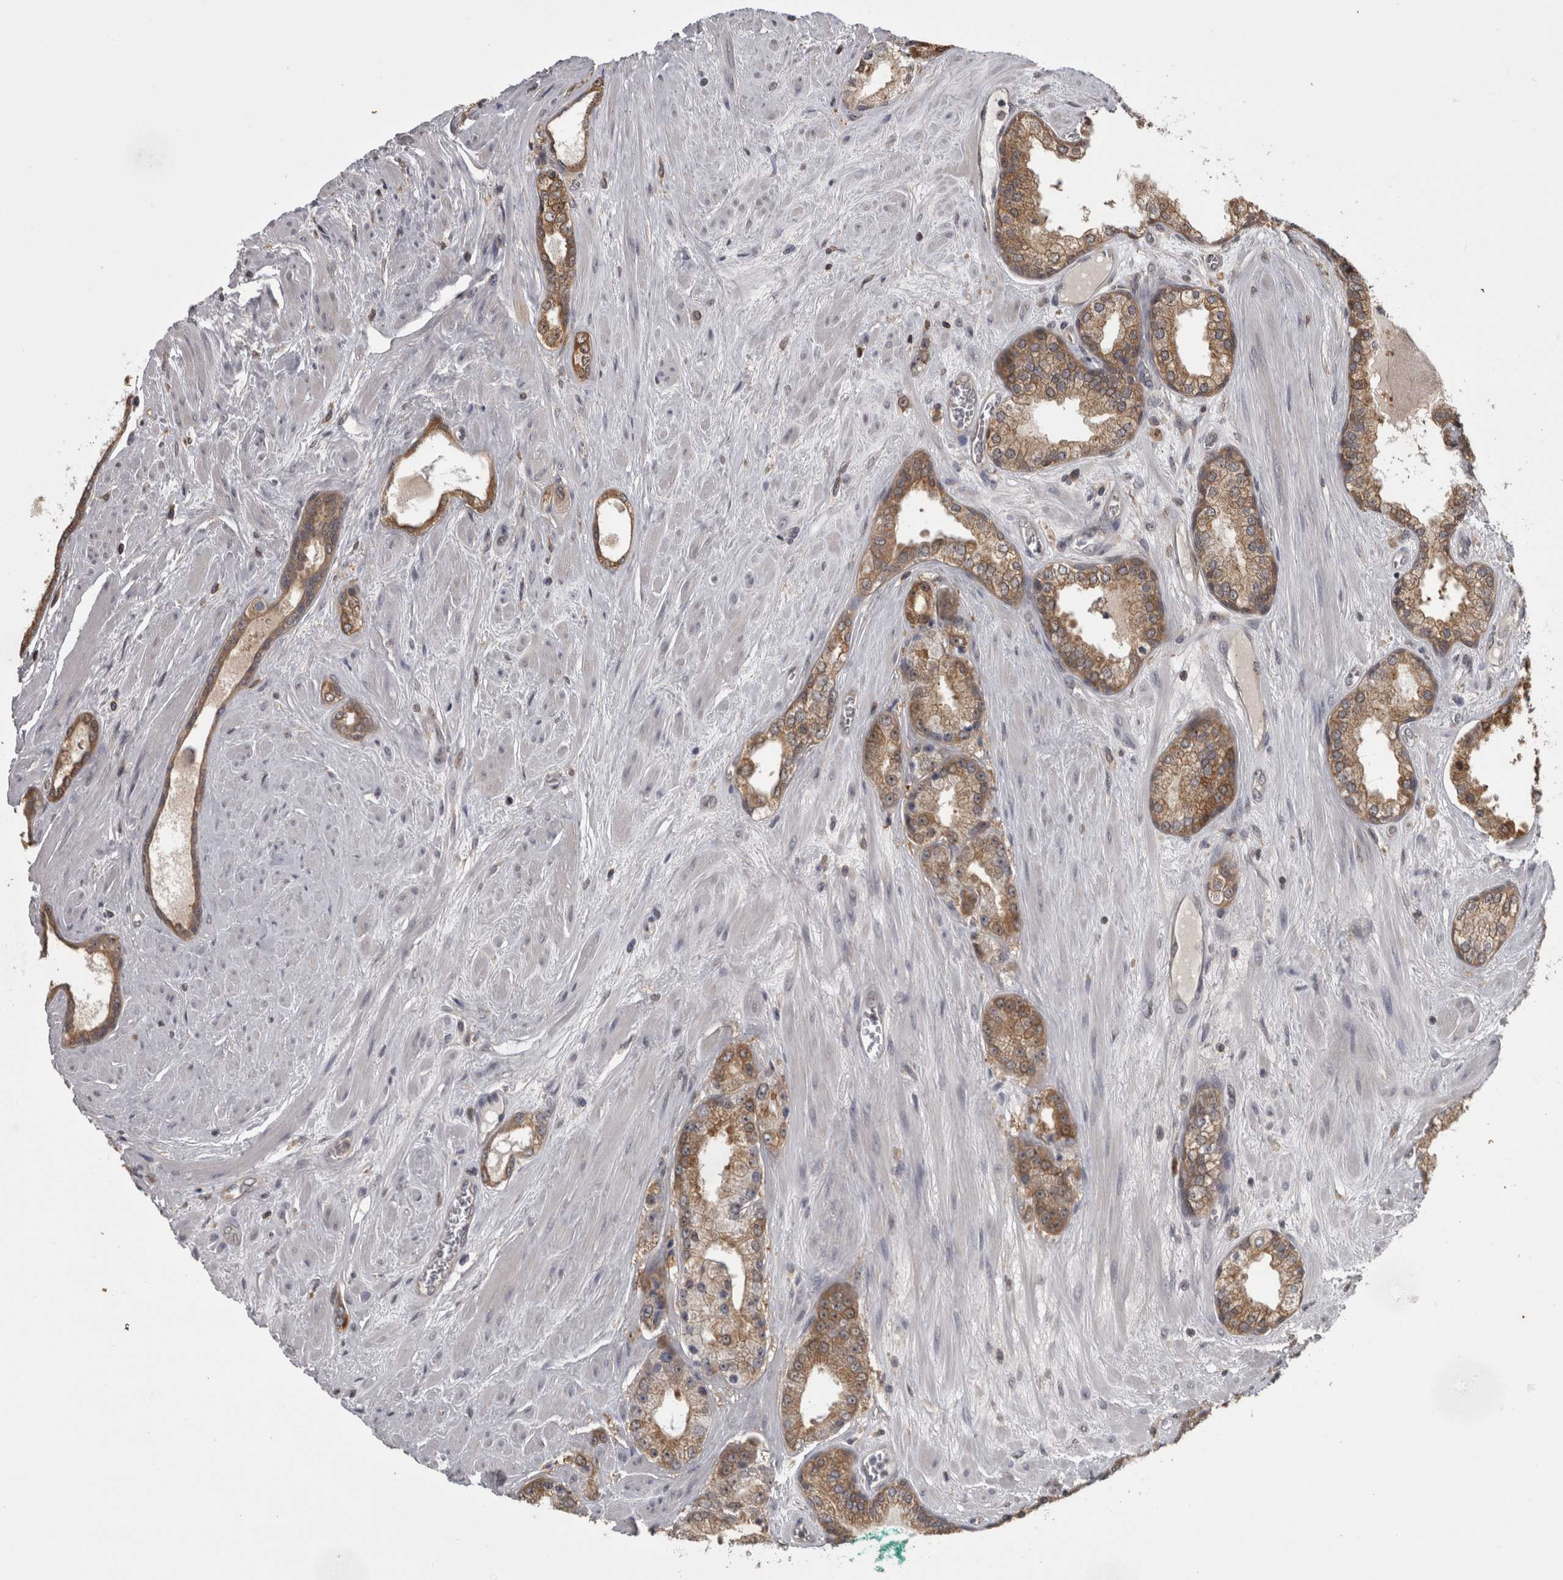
{"staining": {"intensity": "moderate", "quantity": ">75%", "location": "cytoplasmic/membranous"}, "tissue": "prostate cancer", "cell_type": "Tumor cells", "image_type": "cancer", "snomed": [{"axis": "morphology", "description": "Adenocarcinoma, Low grade"}, {"axis": "topography", "description": "Prostate"}], "caption": "Low-grade adenocarcinoma (prostate) stained with IHC shows moderate cytoplasmic/membranous staining in approximately >75% of tumor cells. The staining was performed using DAB to visualize the protein expression in brown, while the nuclei were stained in blue with hematoxylin (Magnification: 20x).", "gene": "APRT", "patient": {"sex": "male", "age": 62}}